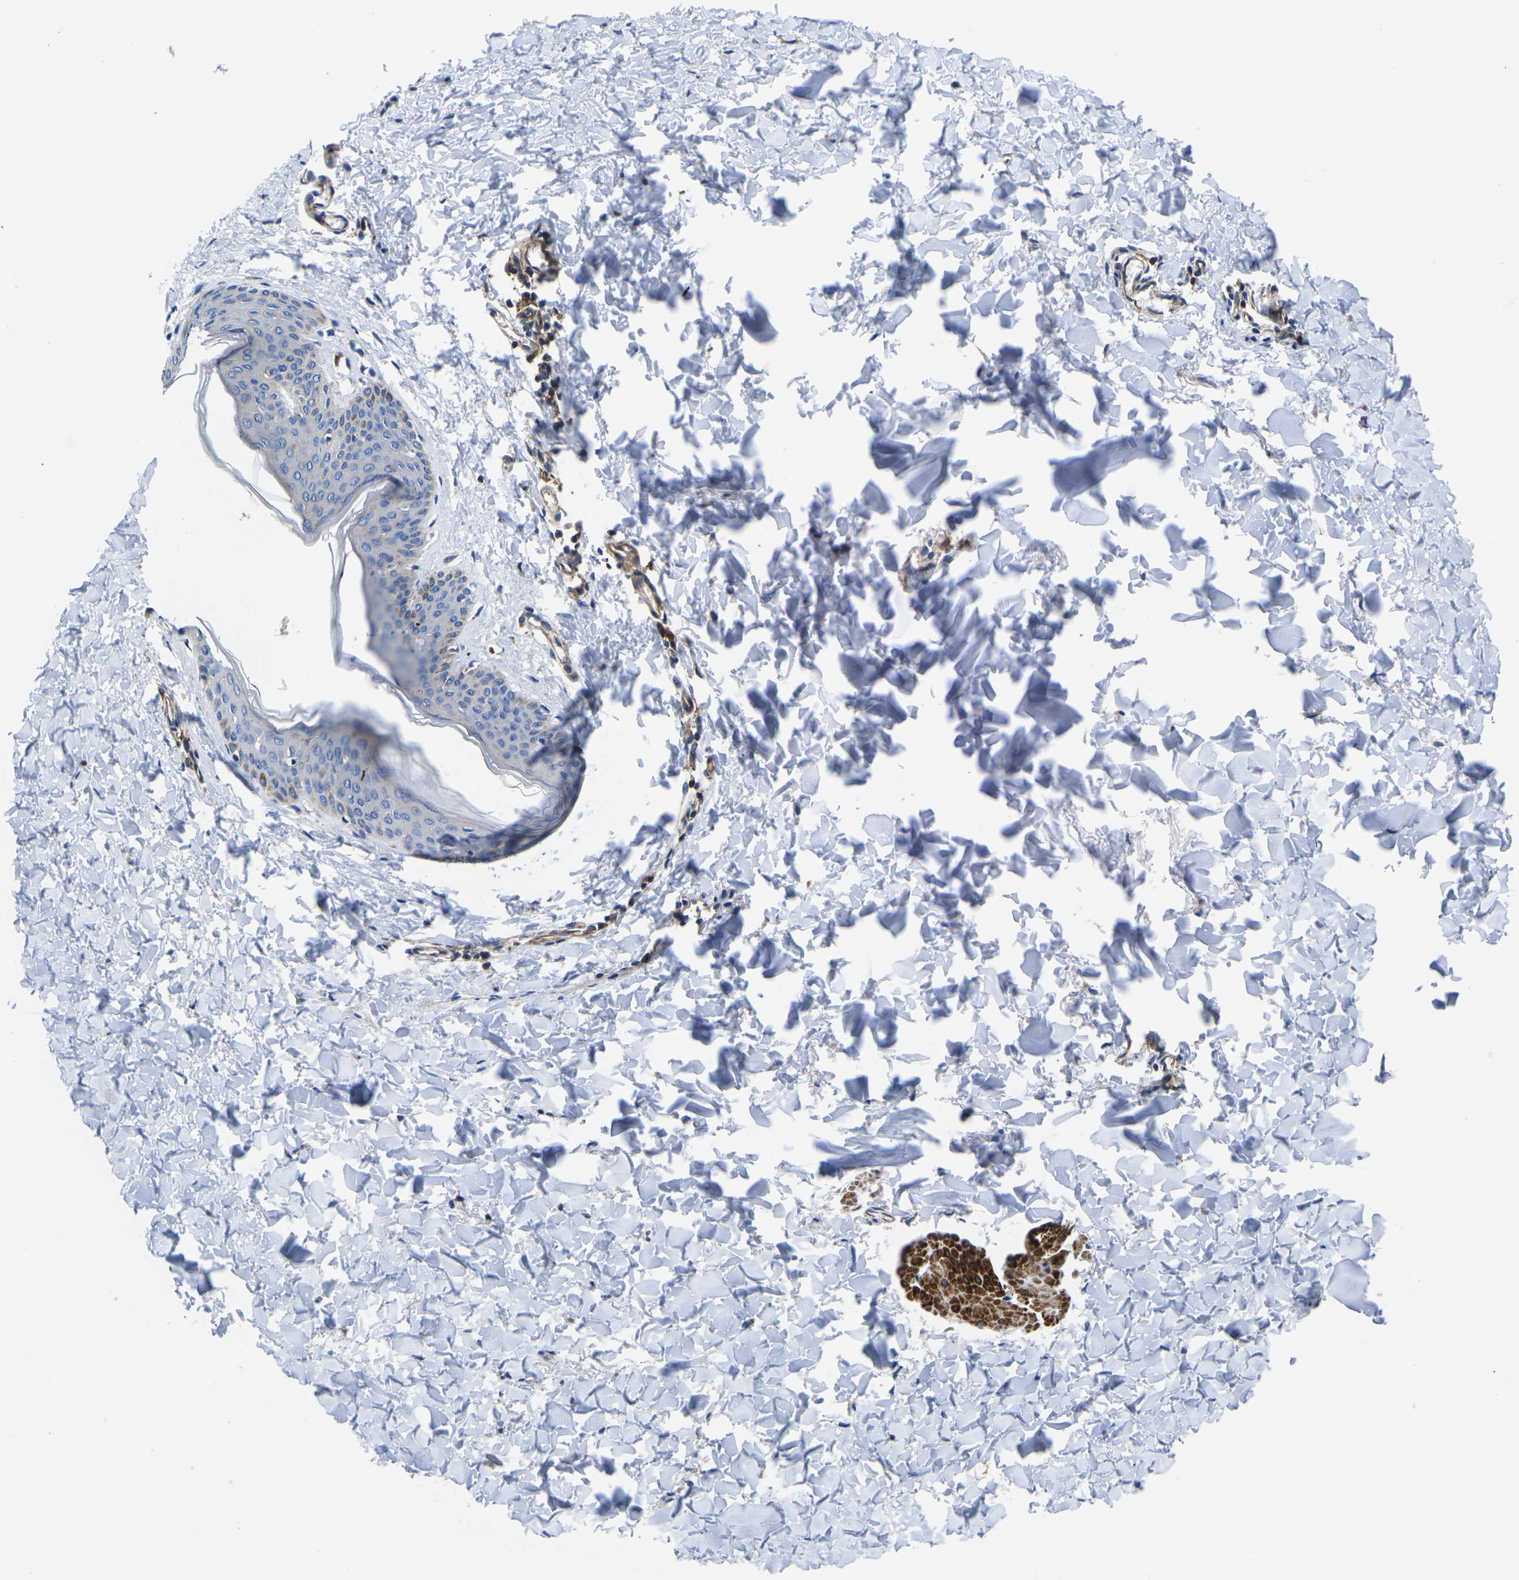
{"staining": {"intensity": "negative", "quantity": "none", "location": "none"}, "tissue": "skin", "cell_type": "Fibroblasts", "image_type": "normal", "snomed": [{"axis": "morphology", "description": "Normal tissue, NOS"}, {"axis": "topography", "description": "Skin"}], "caption": "This photomicrograph is of unremarkable skin stained with immunohistochemistry to label a protein in brown with the nuclei are counter-stained blue. There is no positivity in fibroblasts. (Brightfield microscopy of DAB (3,3'-diaminobenzidine) immunohistochemistry (IHC) at high magnification).", "gene": "GPR4", "patient": {"sex": "female", "age": 17}}